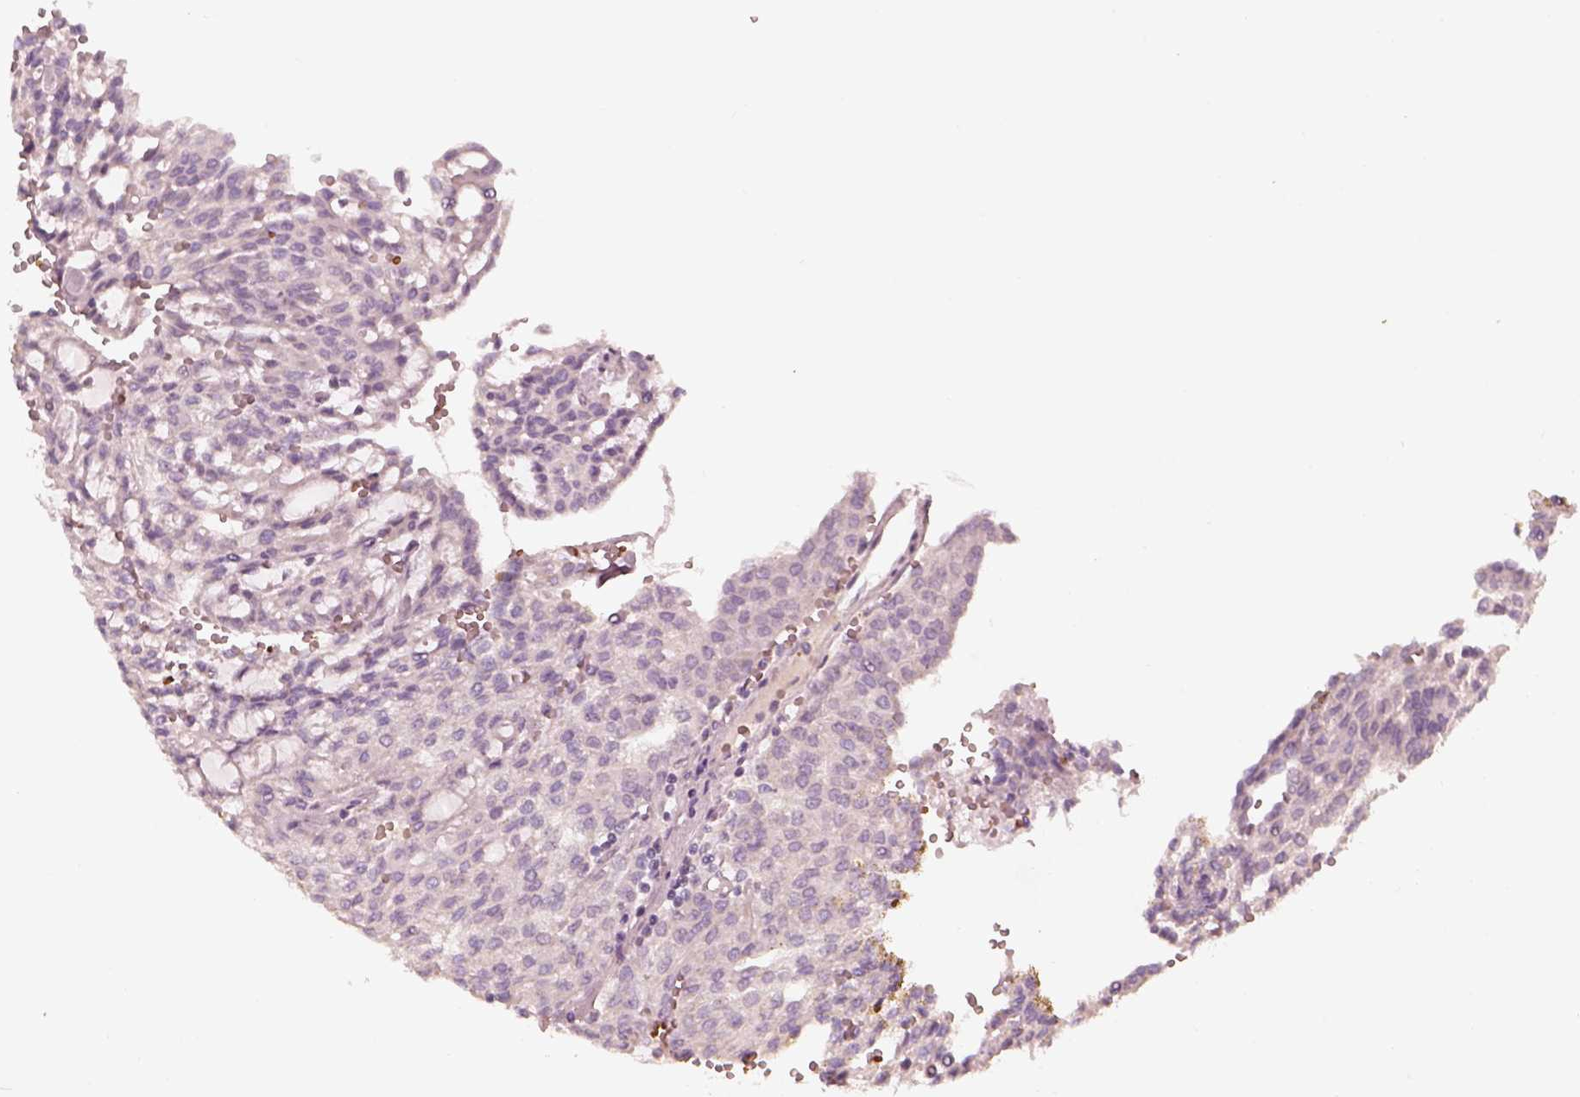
{"staining": {"intensity": "negative", "quantity": "none", "location": "none"}, "tissue": "renal cancer", "cell_type": "Tumor cells", "image_type": "cancer", "snomed": [{"axis": "morphology", "description": "Adenocarcinoma, NOS"}, {"axis": "topography", "description": "Kidney"}], "caption": "Renal cancer was stained to show a protein in brown. There is no significant positivity in tumor cells. (DAB (3,3'-diaminobenzidine) immunohistochemistry with hematoxylin counter stain).", "gene": "ANKLE1", "patient": {"sex": "male", "age": 63}}